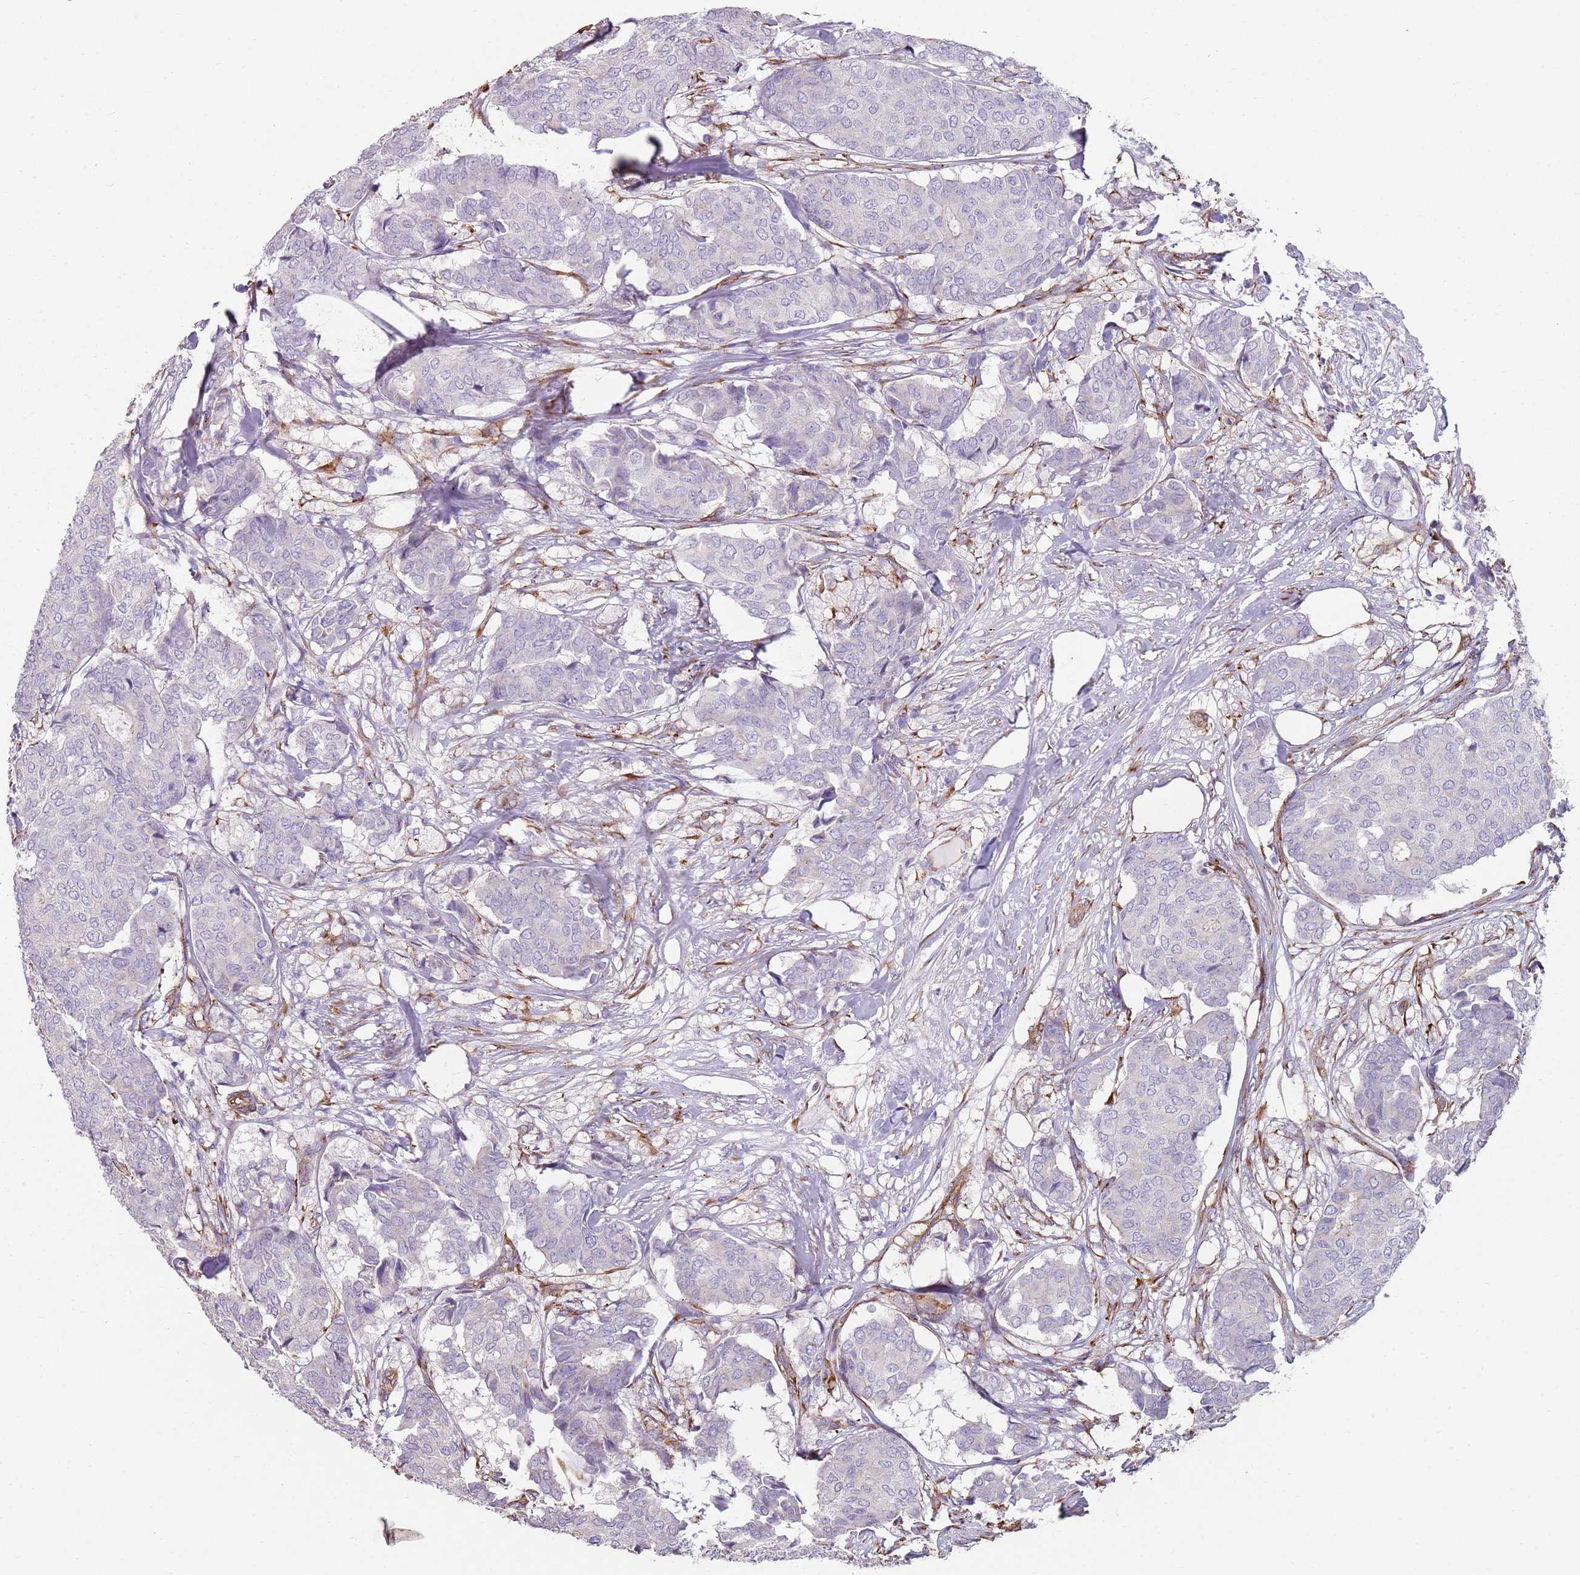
{"staining": {"intensity": "negative", "quantity": "none", "location": "none"}, "tissue": "breast cancer", "cell_type": "Tumor cells", "image_type": "cancer", "snomed": [{"axis": "morphology", "description": "Duct carcinoma"}, {"axis": "topography", "description": "Breast"}], "caption": "Breast cancer (infiltrating ductal carcinoma) stained for a protein using immunohistochemistry displays no expression tumor cells.", "gene": "PHLPP2", "patient": {"sex": "female", "age": 75}}